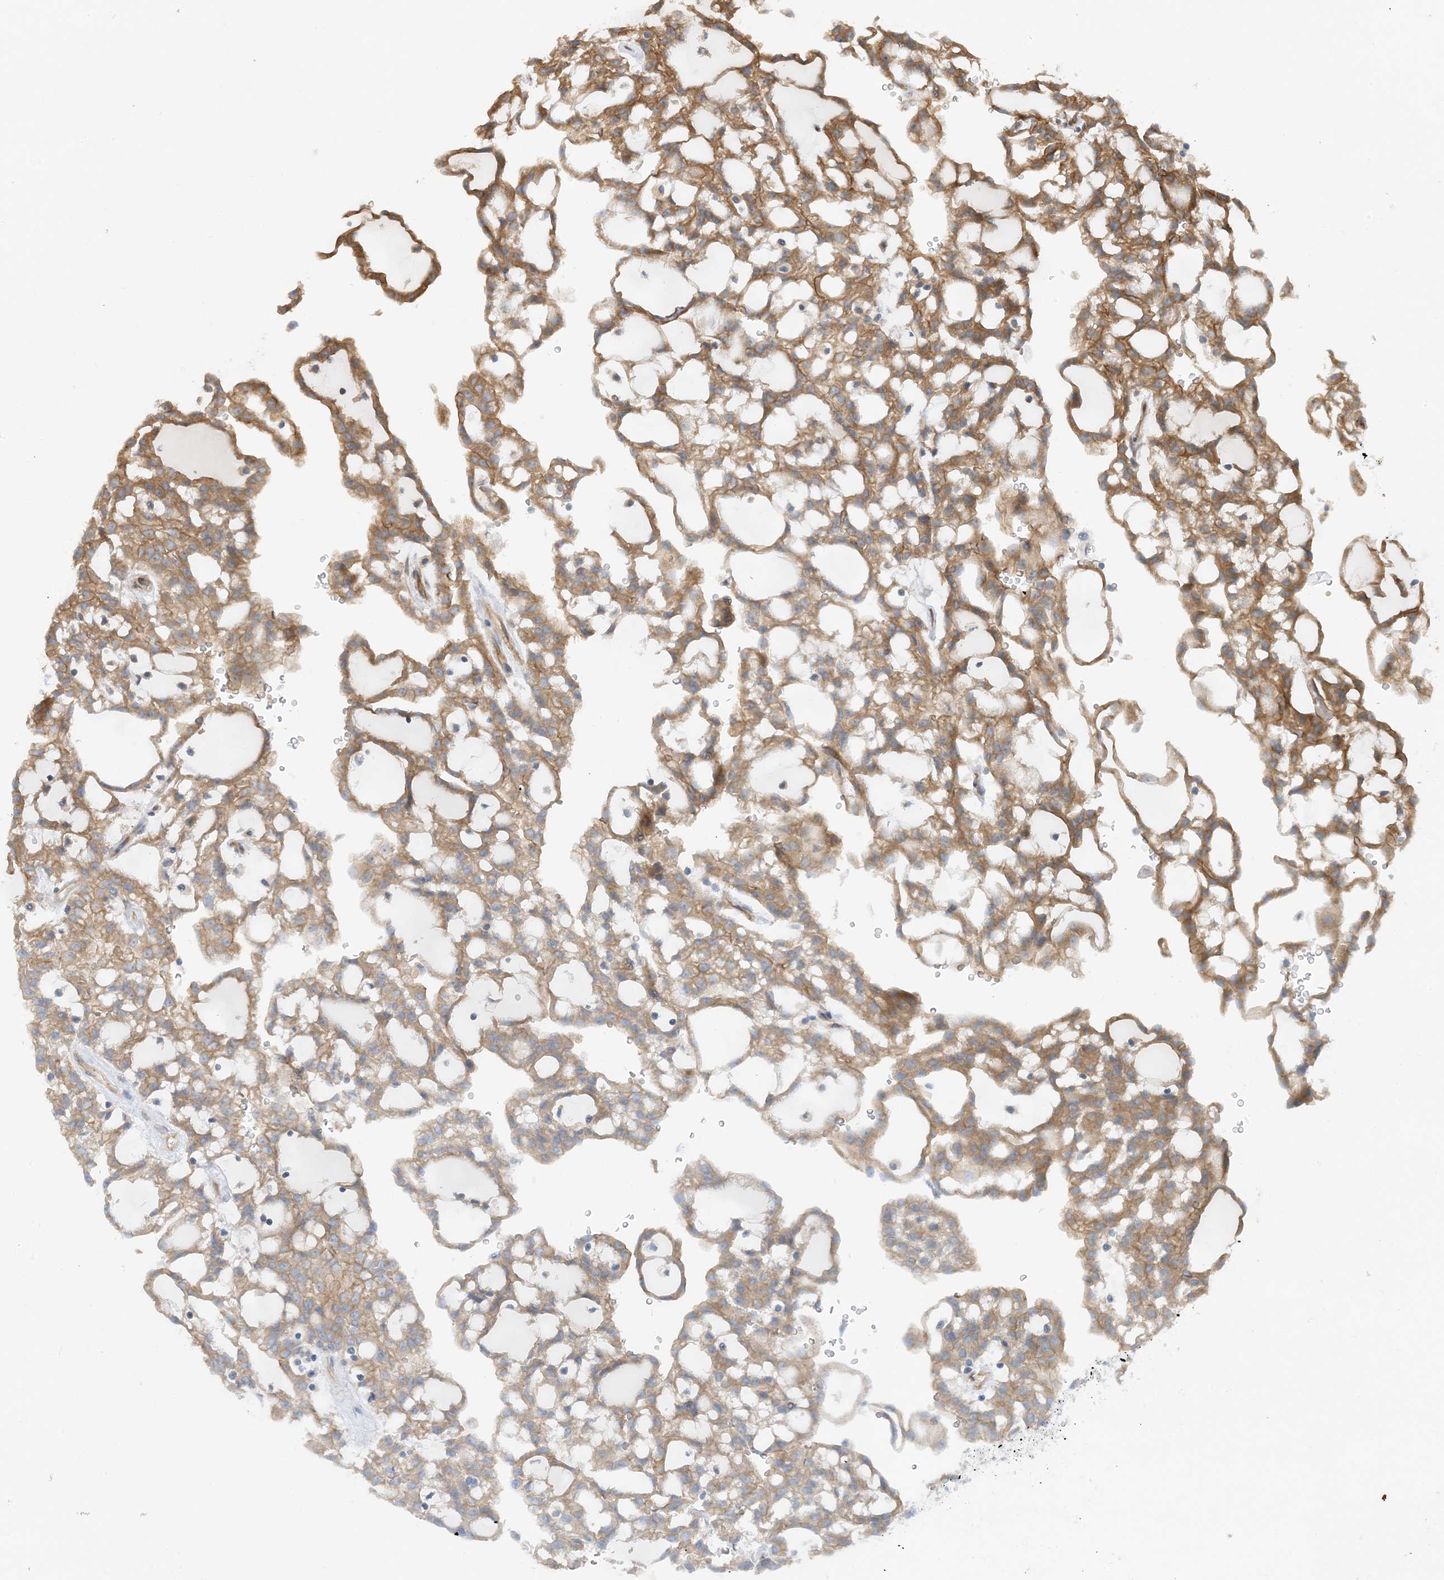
{"staining": {"intensity": "moderate", "quantity": ">75%", "location": "cytoplasmic/membranous"}, "tissue": "renal cancer", "cell_type": "Tumor cells", "image_type": "cancer", "snomed": [{"axis": "morphology", "description": "Adenocarcinoma, NOS"}, {"axis": "topography", "description": "Kidney"}], "caption": "This is an image of IHC staining of renal cancer (adenocarcinoma), which shows moderate positivity in the cytoplasmic/membranous of tumor cells.", "gene": "MYL5", "patient": {"sex": "male", "age": 63}}